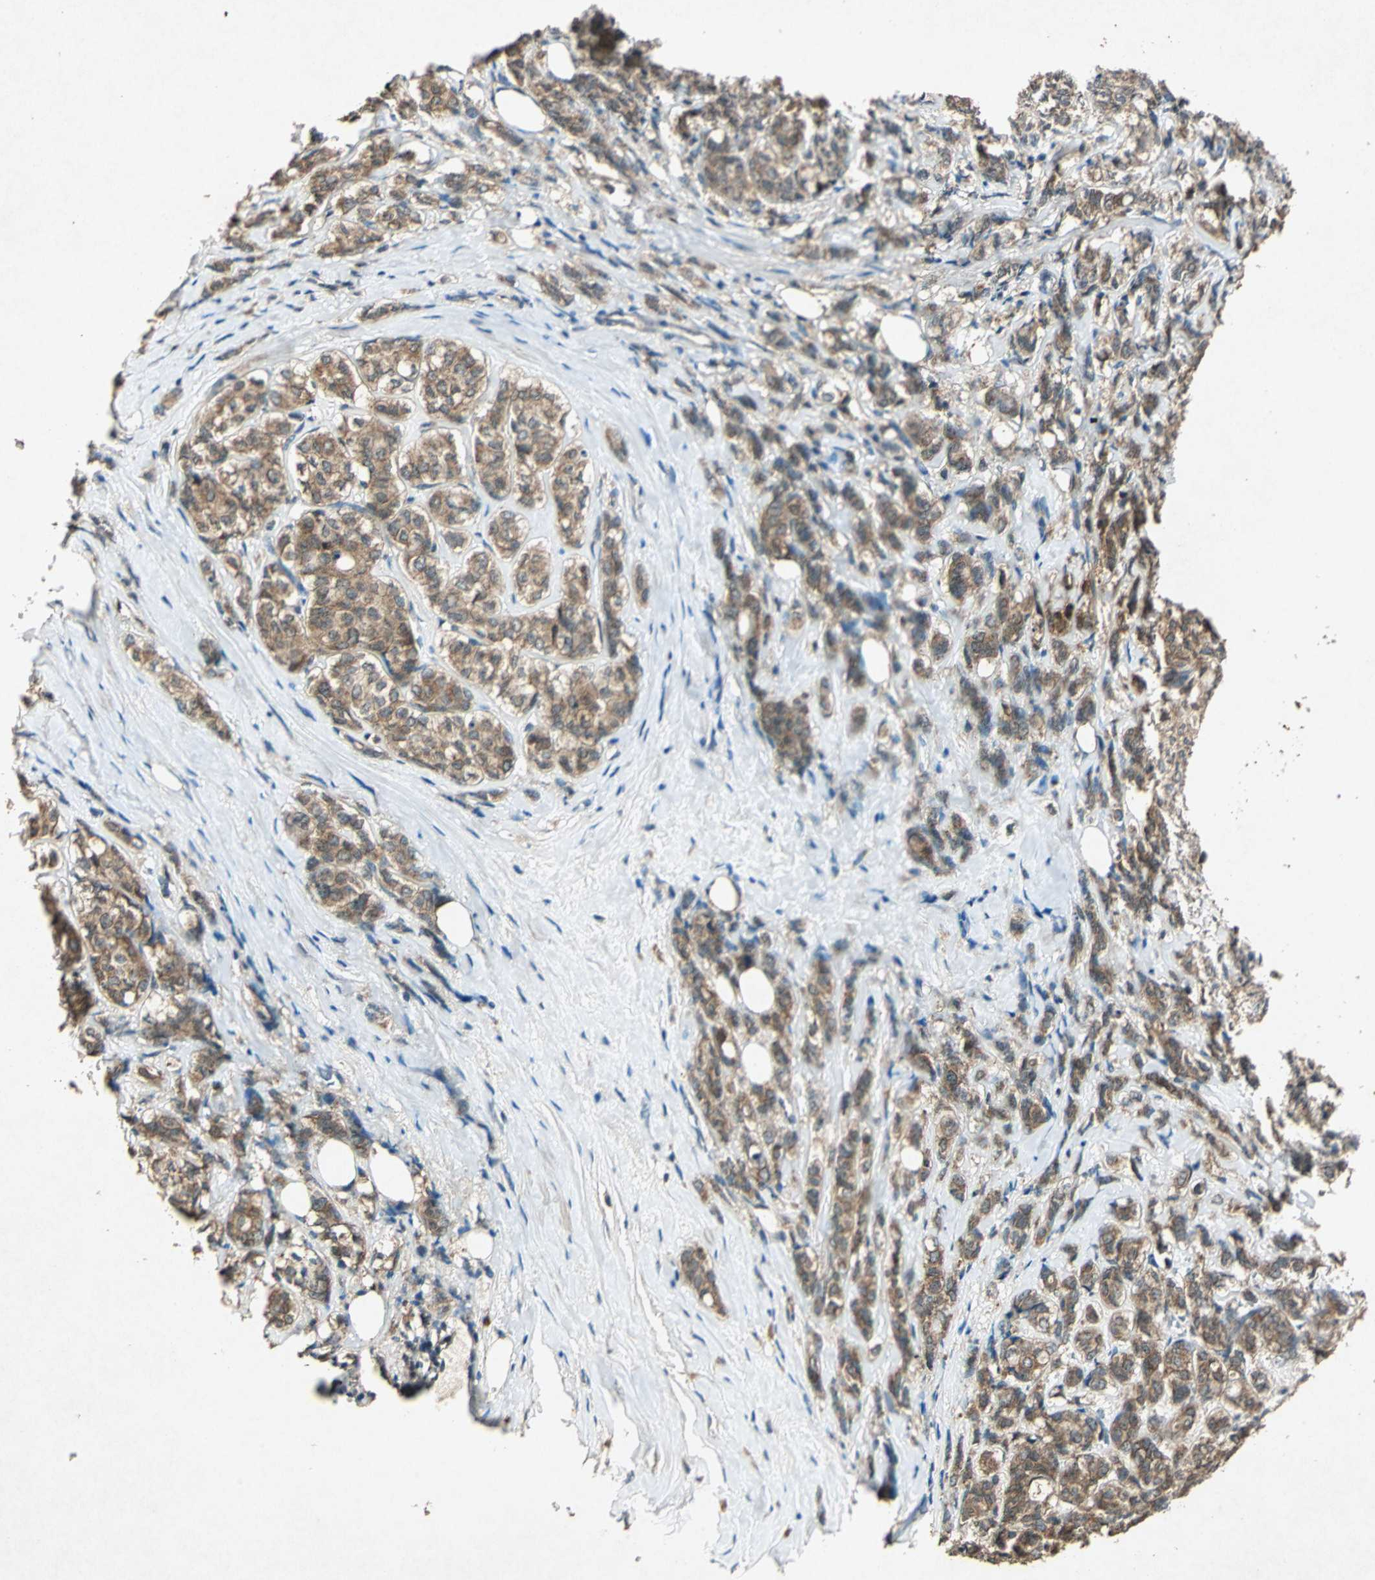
{"staining": {"intensity": "moderate", "quantity": ">75%", "location": "cytoplasmic/membranous"}, "tissue": "breast cancer", "cell_type": "Tumor cells", "image_type": "cancer", "snomed": [{"axis": "morphology", "description": "Lobular carcinoma"}, {"axis": "topography", "description": "Breast"}], "caption": "IHC micrograph of neoplastic tissue: breast cancer stained using IHC reveals medium levels of moderate protein expression localized specifically in the cytoplasmic/membranous of tumor cells, appearing as a cytoplasmic/membranous brown color.", "gene": "AHSA1", "patient": {"sex": "female", "age": 60}}